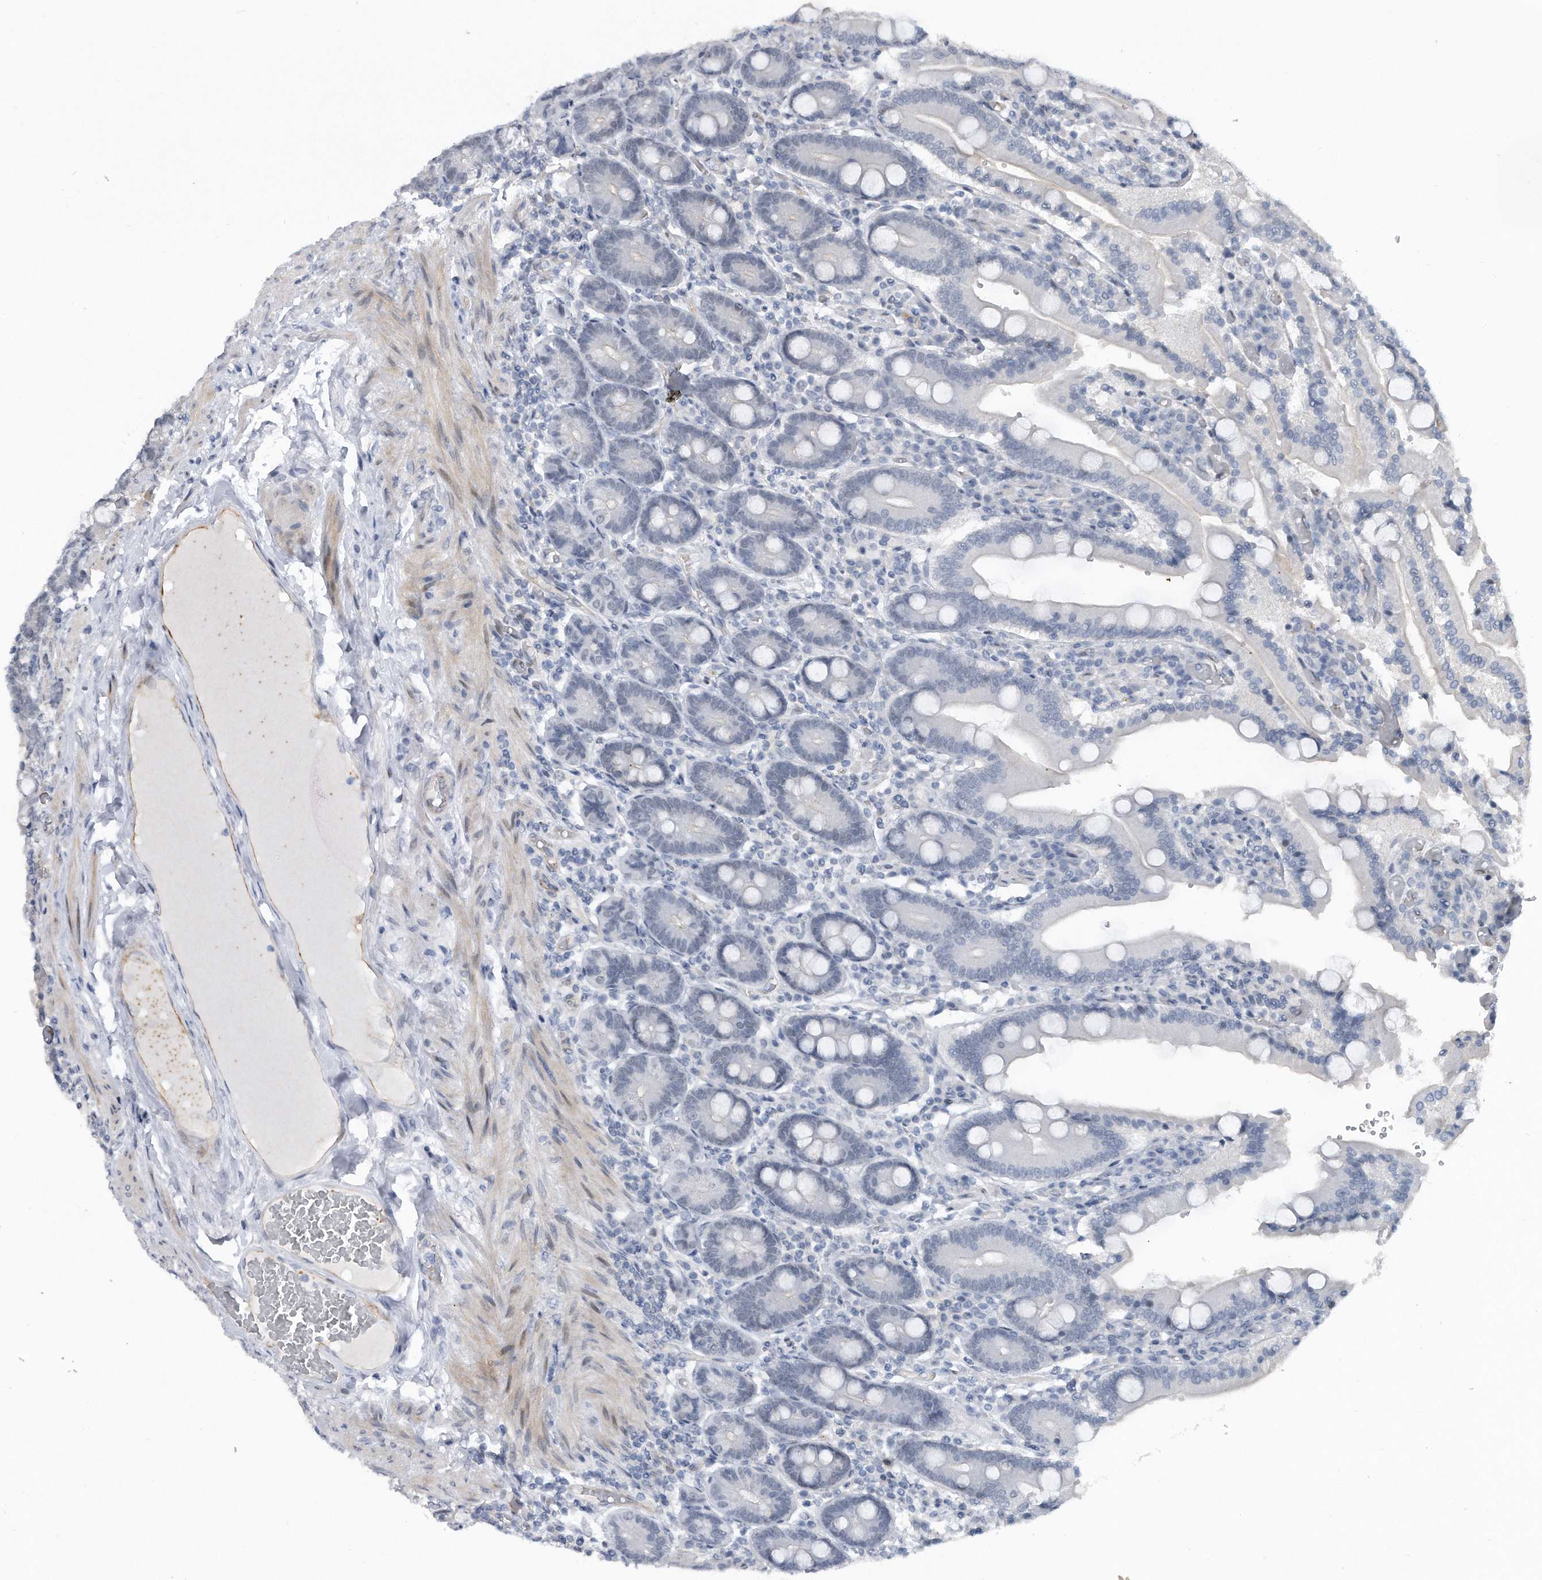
{"staining": {"intensity": "weak", "quantity": "25%-75%", "location": "cytoplasmic/membranous"}, "tissue": "duodenum", "cell_type": "Glandular cells", "image_type": "normal", "snomed": [{"axis": "morphology", "description": "Normal tissue, NOS"}, {"axis": "topography", "description": "Duodenum"}], "caption": "Approximately 25%-75% of glandular cells in unremarkable human duodenum reveal weak cytoplasmic/membranous protein positivity as visualized by brown immunohistochemical staining.", "gene": "PGBD2", "patient": {"sex": "female", "age": 62}}